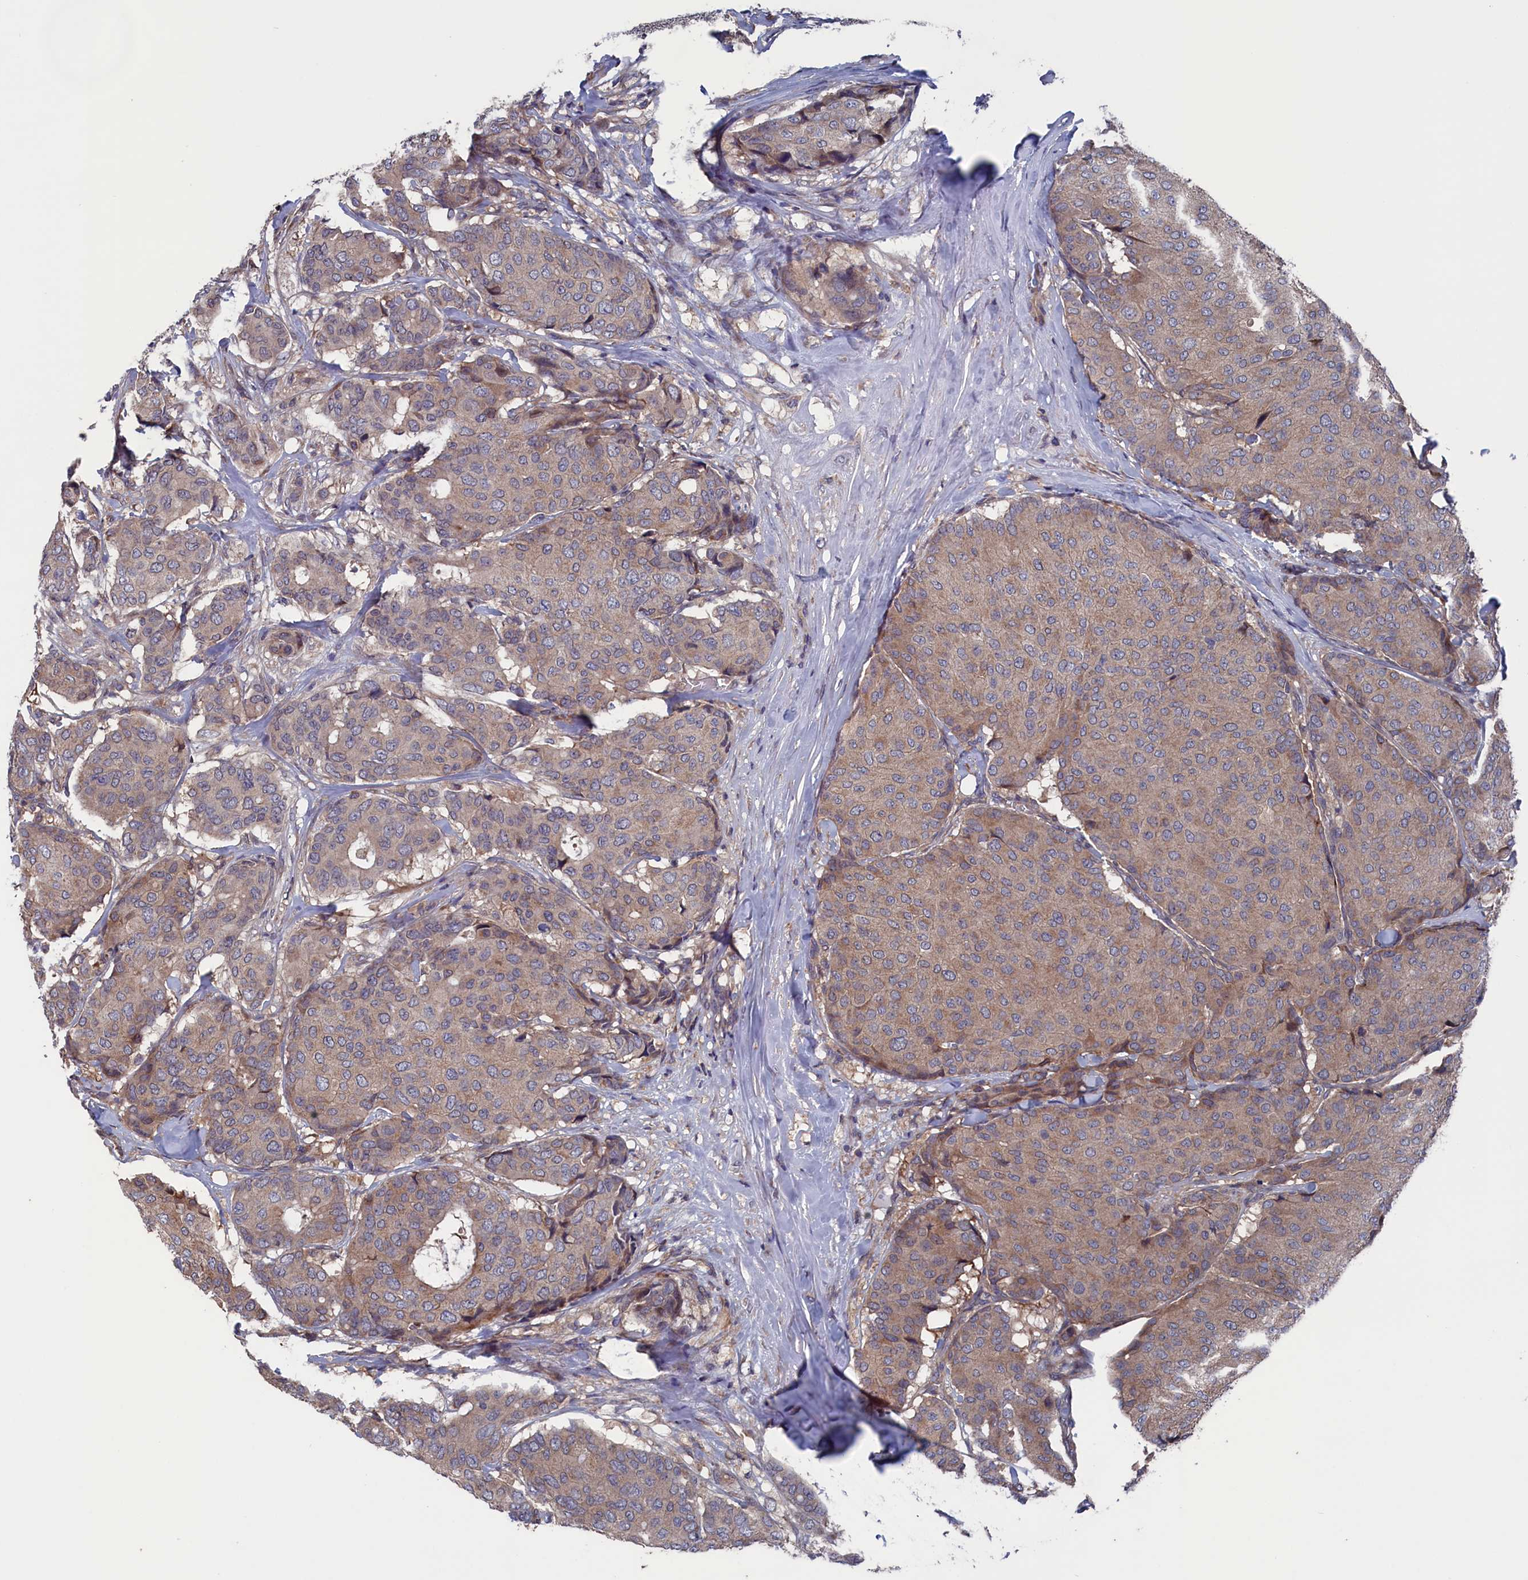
{"staining": {"intensity": "weak", "quantity": ">75%", "location": "cytoplasmic/membranous"}, "tissue": "breast cancer", "cell_type": "Tumor cells", "image_type": "cancer", "snomed": [{"axis": "morphology", "description": "Duct carcinoma"}, {"axis": "topography", "description": "Breast"}], "caption": "Breast invasive ductal carcinoma was stained to show a protein in brown. There is low levels of weak cytoplasmic/membranous staining in approximately >75% of tumor cells.", "gene": "SPATA13", "patient": {"sex": "female", "age": 75}}